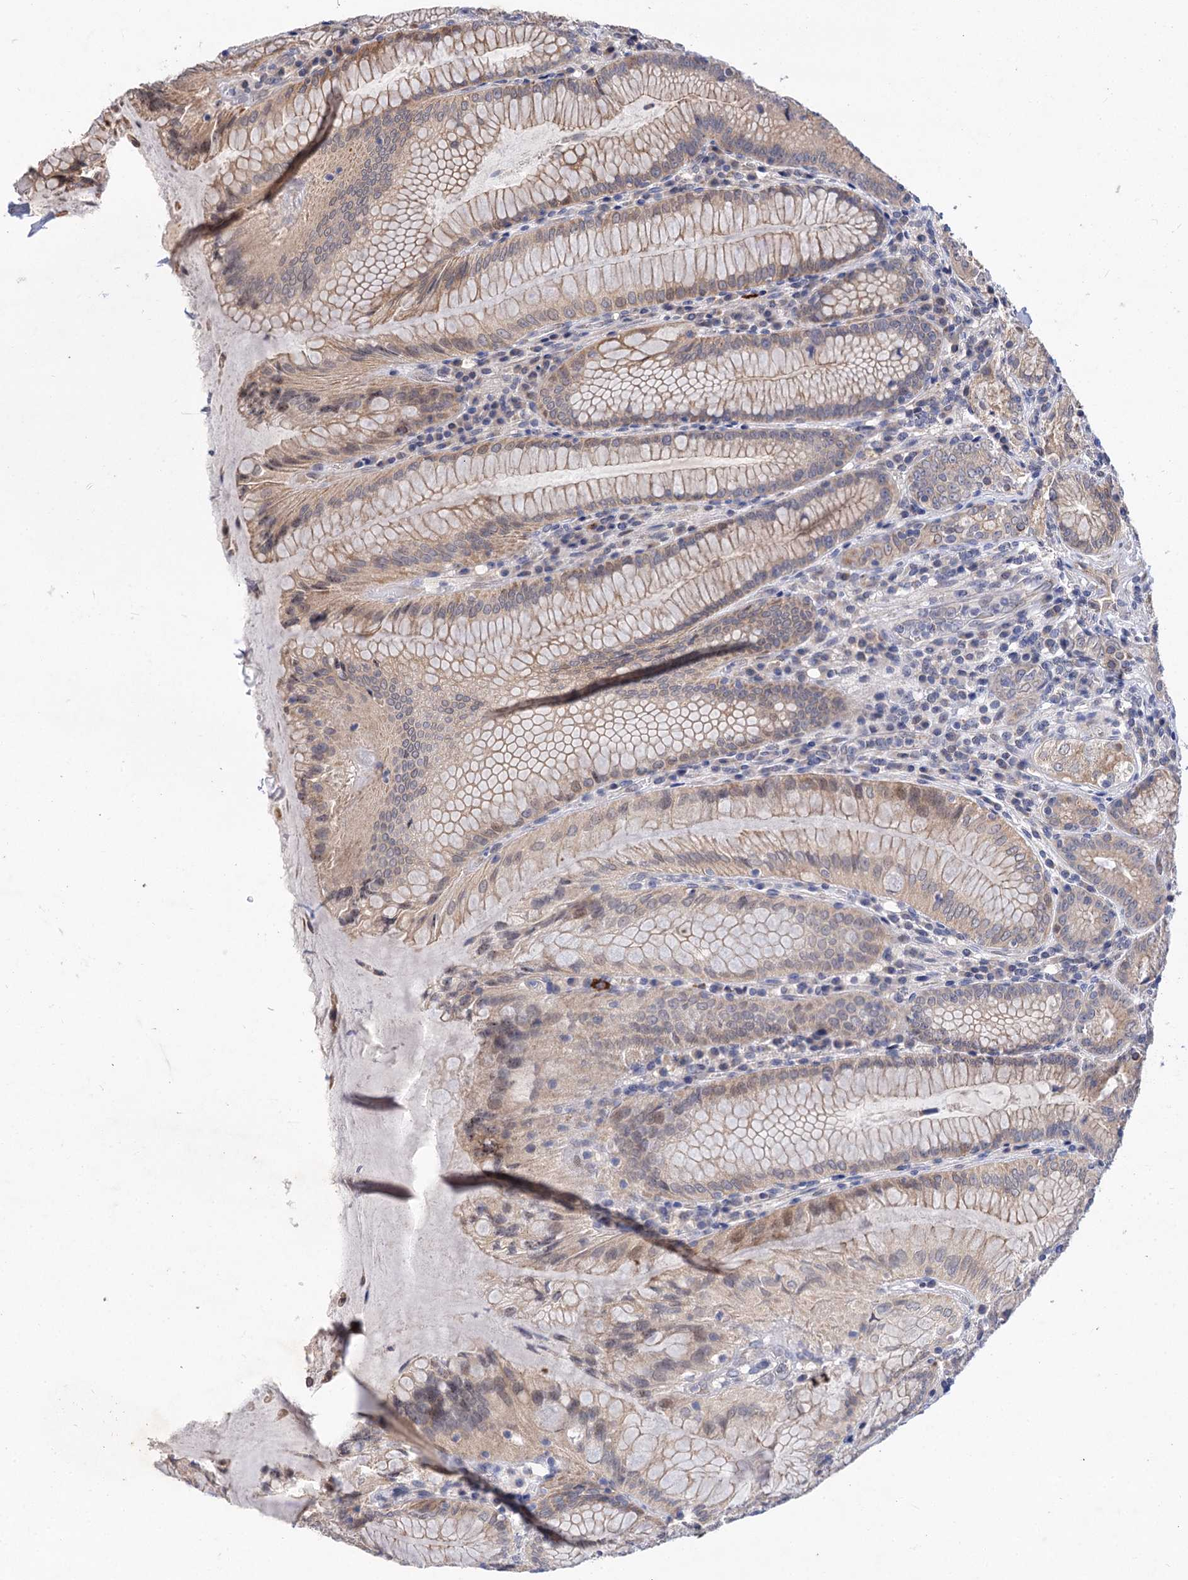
{"staining": {"intensity": "moderate", "quantity": "<25%", "location": "cytoplasmic/membranous"}, "tissue": "stomach", "cell_type": "Glandular cells", "image_type": "normal", "snomed": [{"axis": "morphology", "description": "Normal tissue, NOS"}, {"axis": "topography", "description": "Stomach, upper"}, {"axis": "topography", "description": "Stomach, lower"}], "caption": "Protein expression analysis of normal stomach displays moderate cytoplasmic/membranous staining in approximately <25% of glandular cells.", "gene": "FBXW8", "patient": {"sex": "female", "age": 76}}